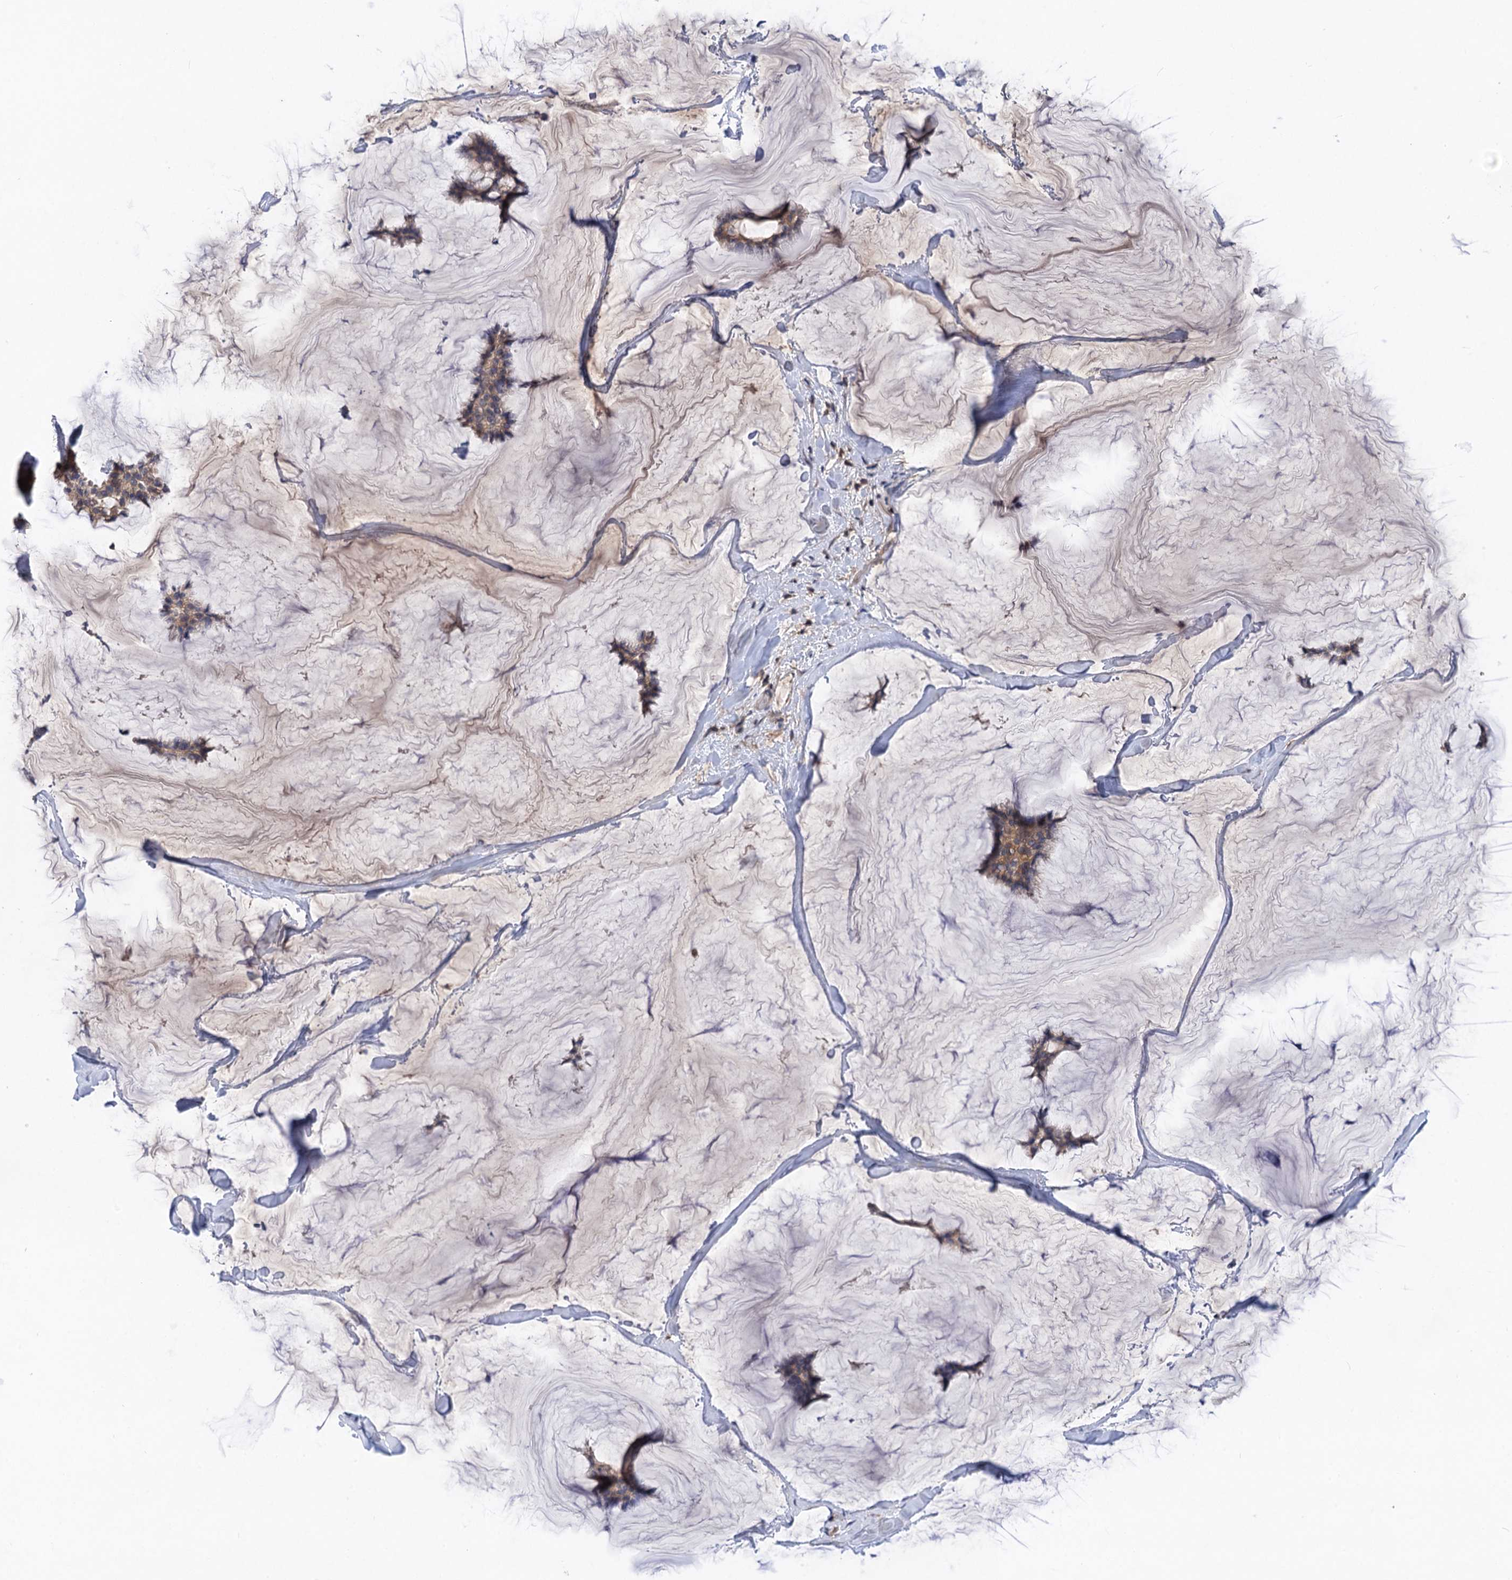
{"staining": {"intensity": "weak", "quantity": ">75%", "location": "cytoplasmic/membranous"}, "tissue": "breast cancer", "cell_type": "Tumor cells", "image_type": "cancer", "snomed": [{"axis": "morphology", "description": "Duct carcinoma"}, {"axis": "topography", "description": "Breast"}], "caption": "IHC histopathology image of human breast cancer stained for a protein (brown), which shows low levels of weak cytoplasmic/membranous positivity in about >75% of tumor cells.", "gene": "DGKA", "patient": {"sex": "female", "age": 93}}